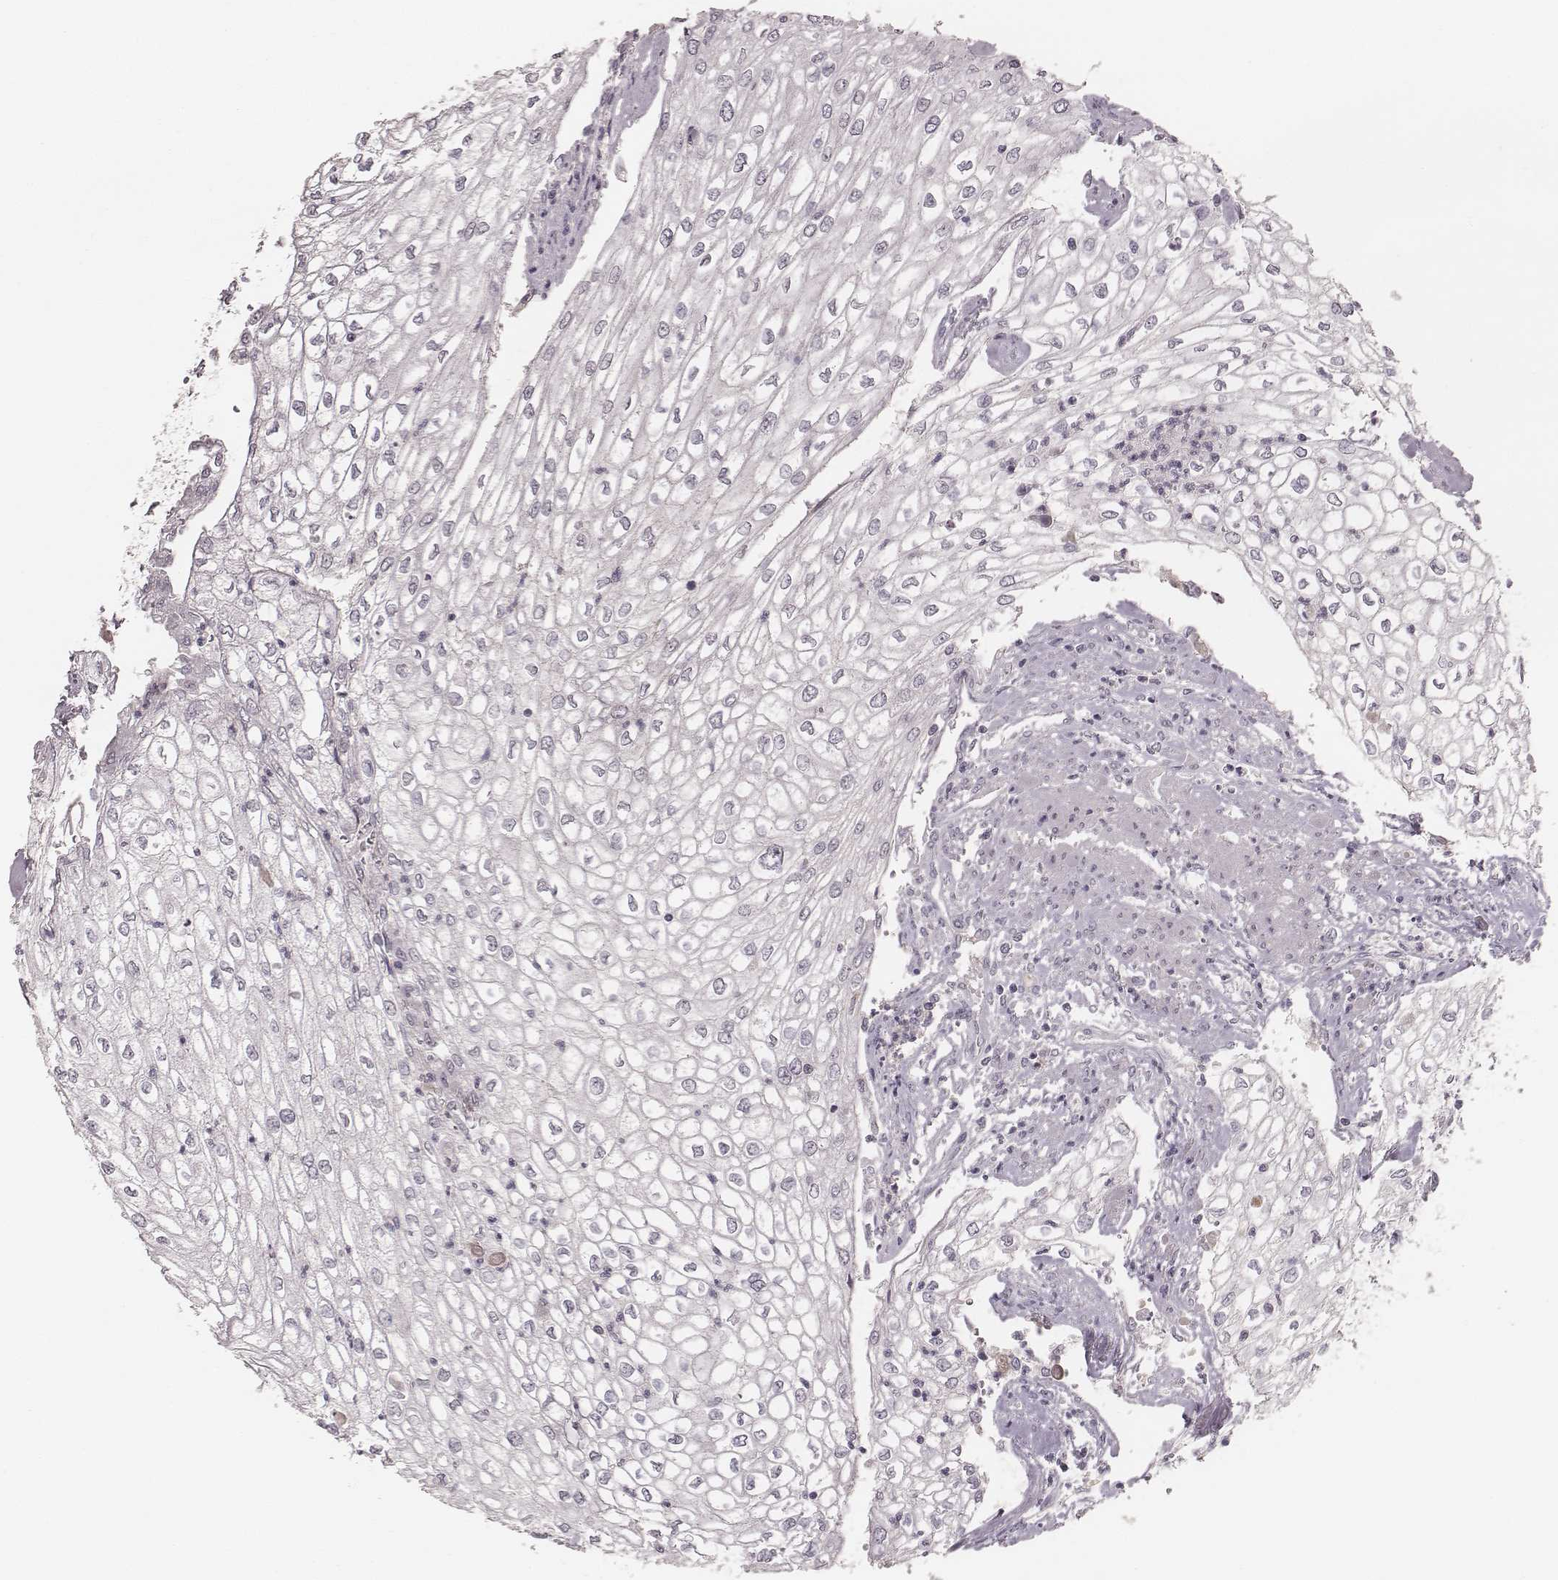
{"staining": {"intensity": "negative", "quantity": "none", "location": "none"}, "tissue": "urothelial cancer", "cell_type": "Tumor cells", "image_type": "cancer", "snomed": [{"axis": "morphology", "description": "Urothelial carcinoma, High grade"}, {"axis": "topography", "description": "Urinary bladder"}], "caption": "Immunohistochemistry image of human urothelial cancer stained for a protein (brown), which reveals no positivity in tumor cells.", "gene": "LY6K", "patient": {"sex": "male", "age": 62}}